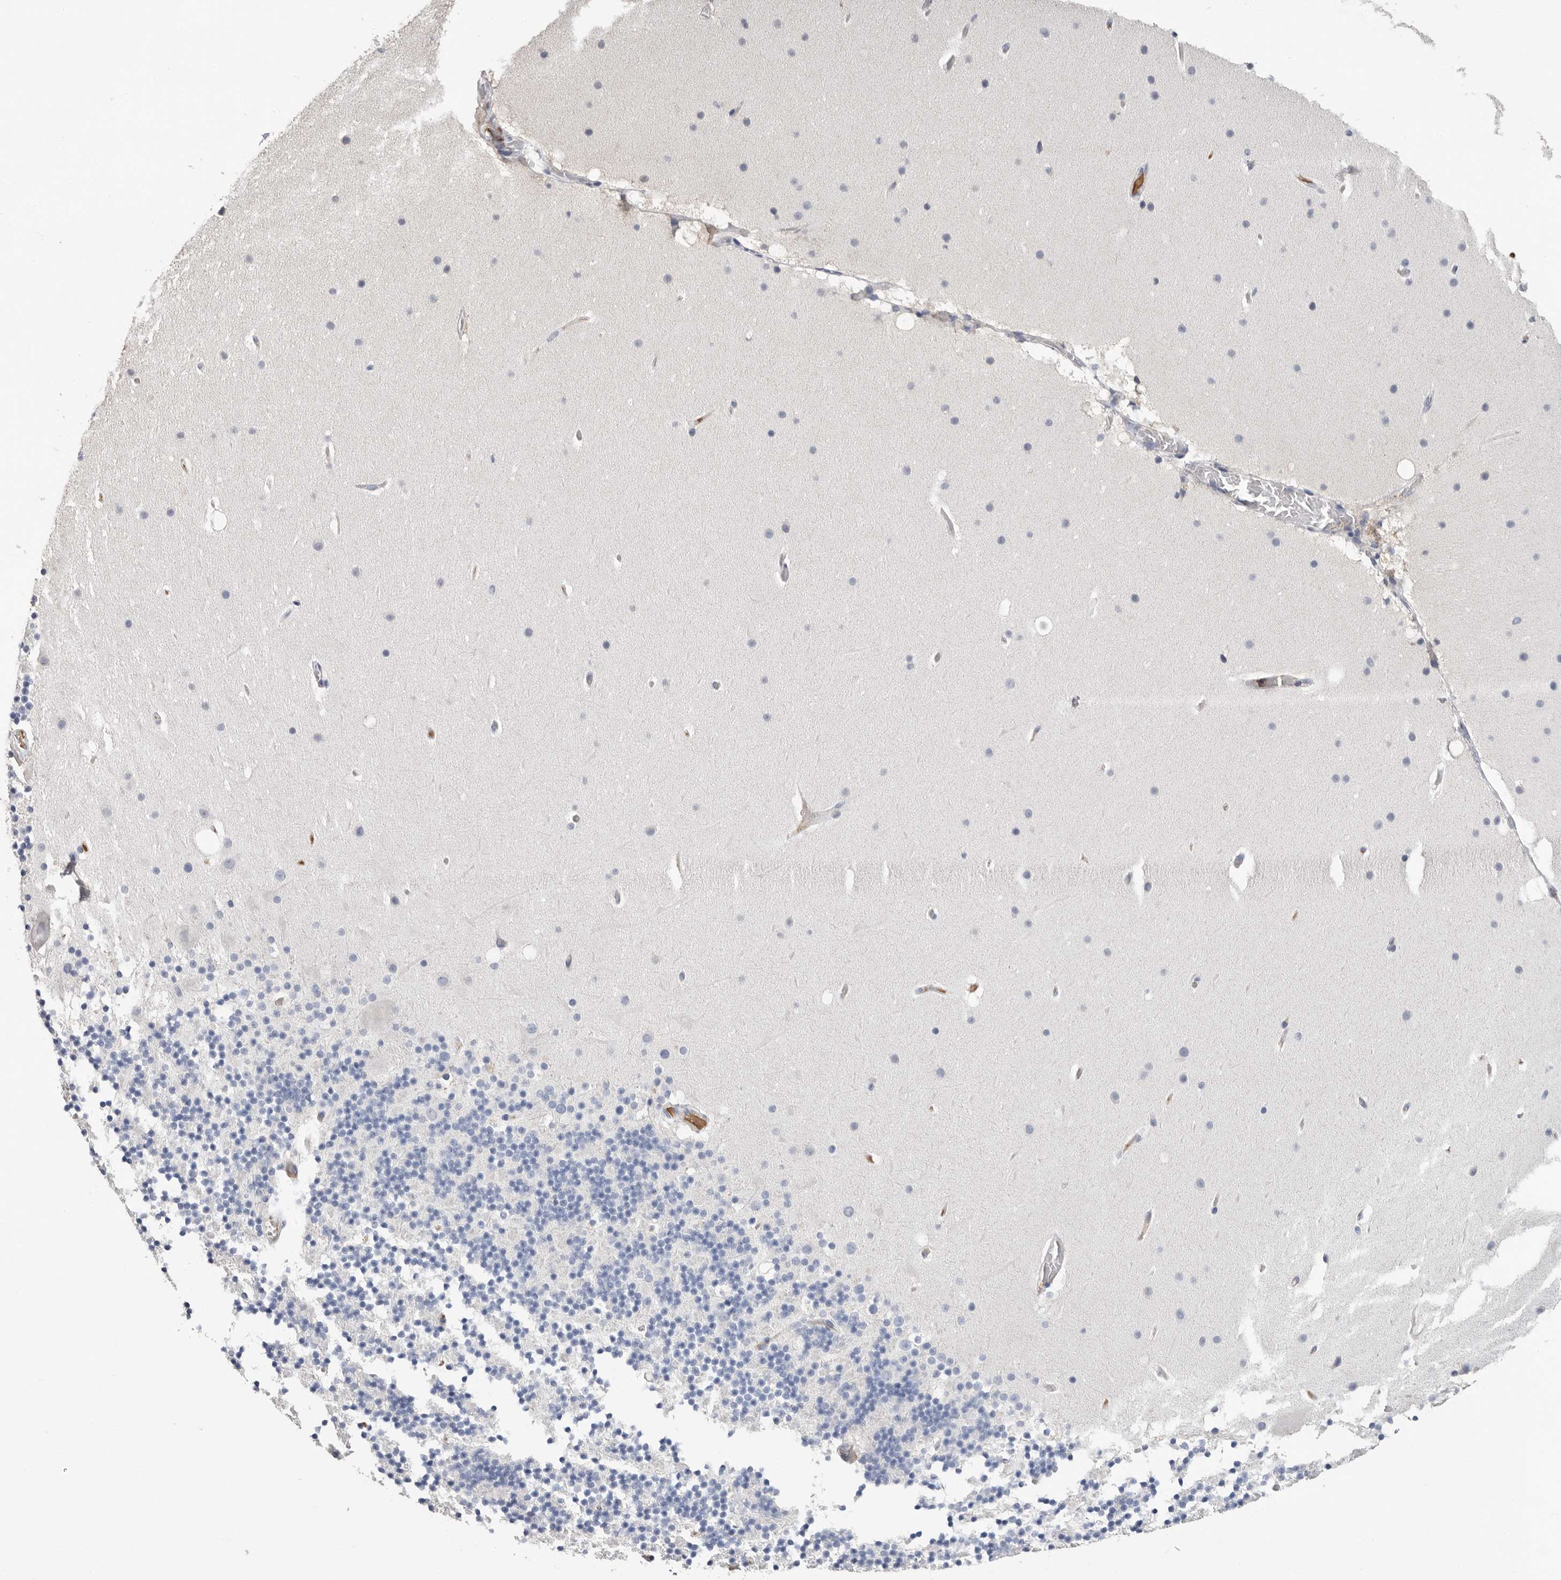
{"staining": {"intensity": "negative", "quantity": "none", "location": "none"}, "tissue": "cerebellum", "cell_type": "Cells in granular layer", "image_type": "normal", "snomed": [{"axis": "morphology", "description": "Normal tissue, NOS"}, {"axis": "topography", "description": "Cerebellum"}], "caption": "Immunohistochemical staining of benign cerebellum shows no significant expression in cells in granular layer. (Immunohistochemistry, brightfield microscopy, high magnification).", "gene": "APOA2", "patient": {"sex": "male", "age": 57}}